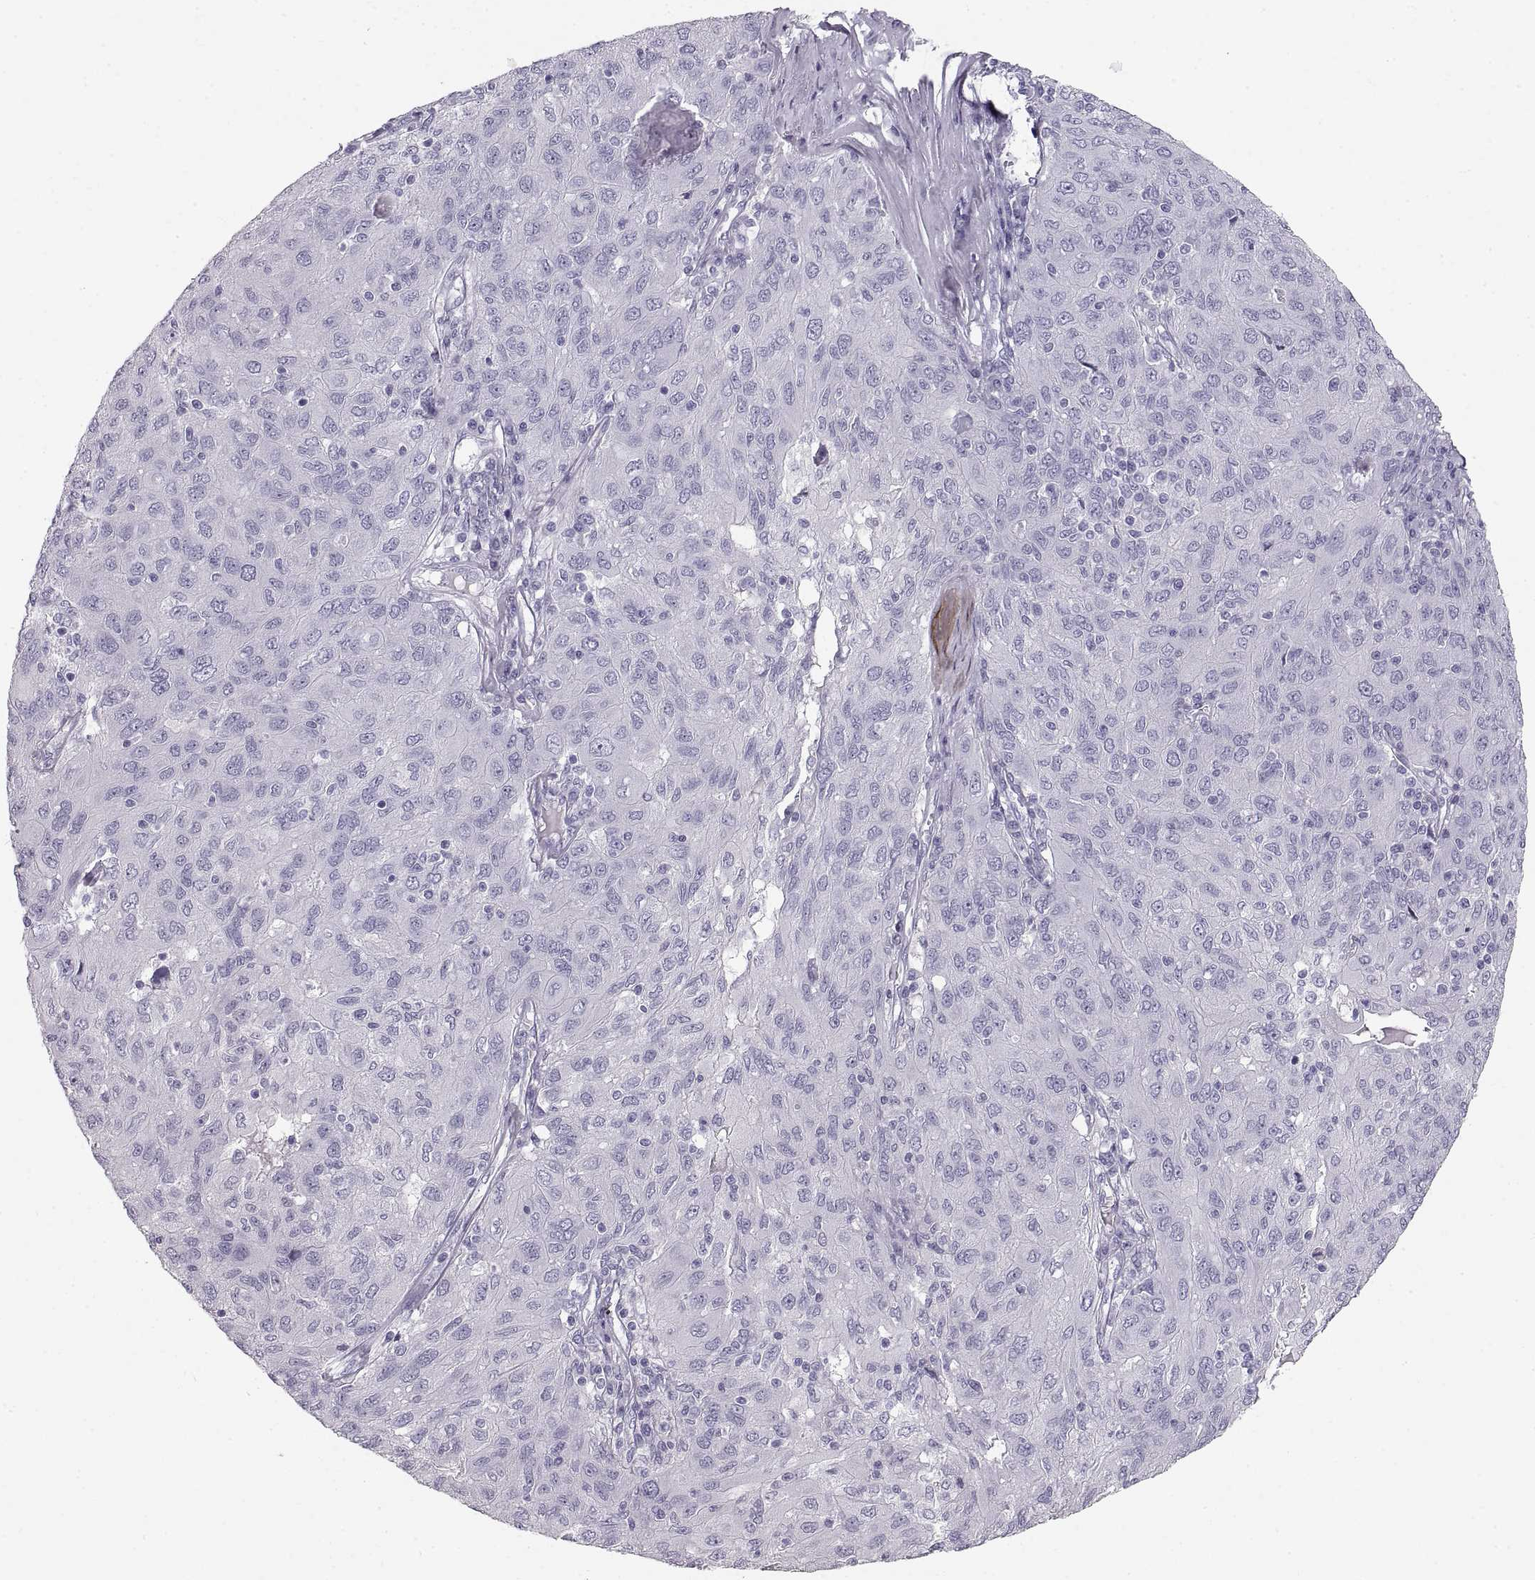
{"staining": {"intensity": "negative", "quantity": "none", "location": "none"}, "tissue": "ovarian cancer", "cell_type": "Tumor cells", "image_type": "cancer", "snomed": [{"axis": "morphology", "description": "Carcinoma, endometroid"}, {"axis": "topography", "description": "Ovary"}], "caption": "Tumor cells show no significant staining in ovarian endometroid carcinoma.", "gene": "CRYAA", "patient": {"sex": "female", "age": 50}}